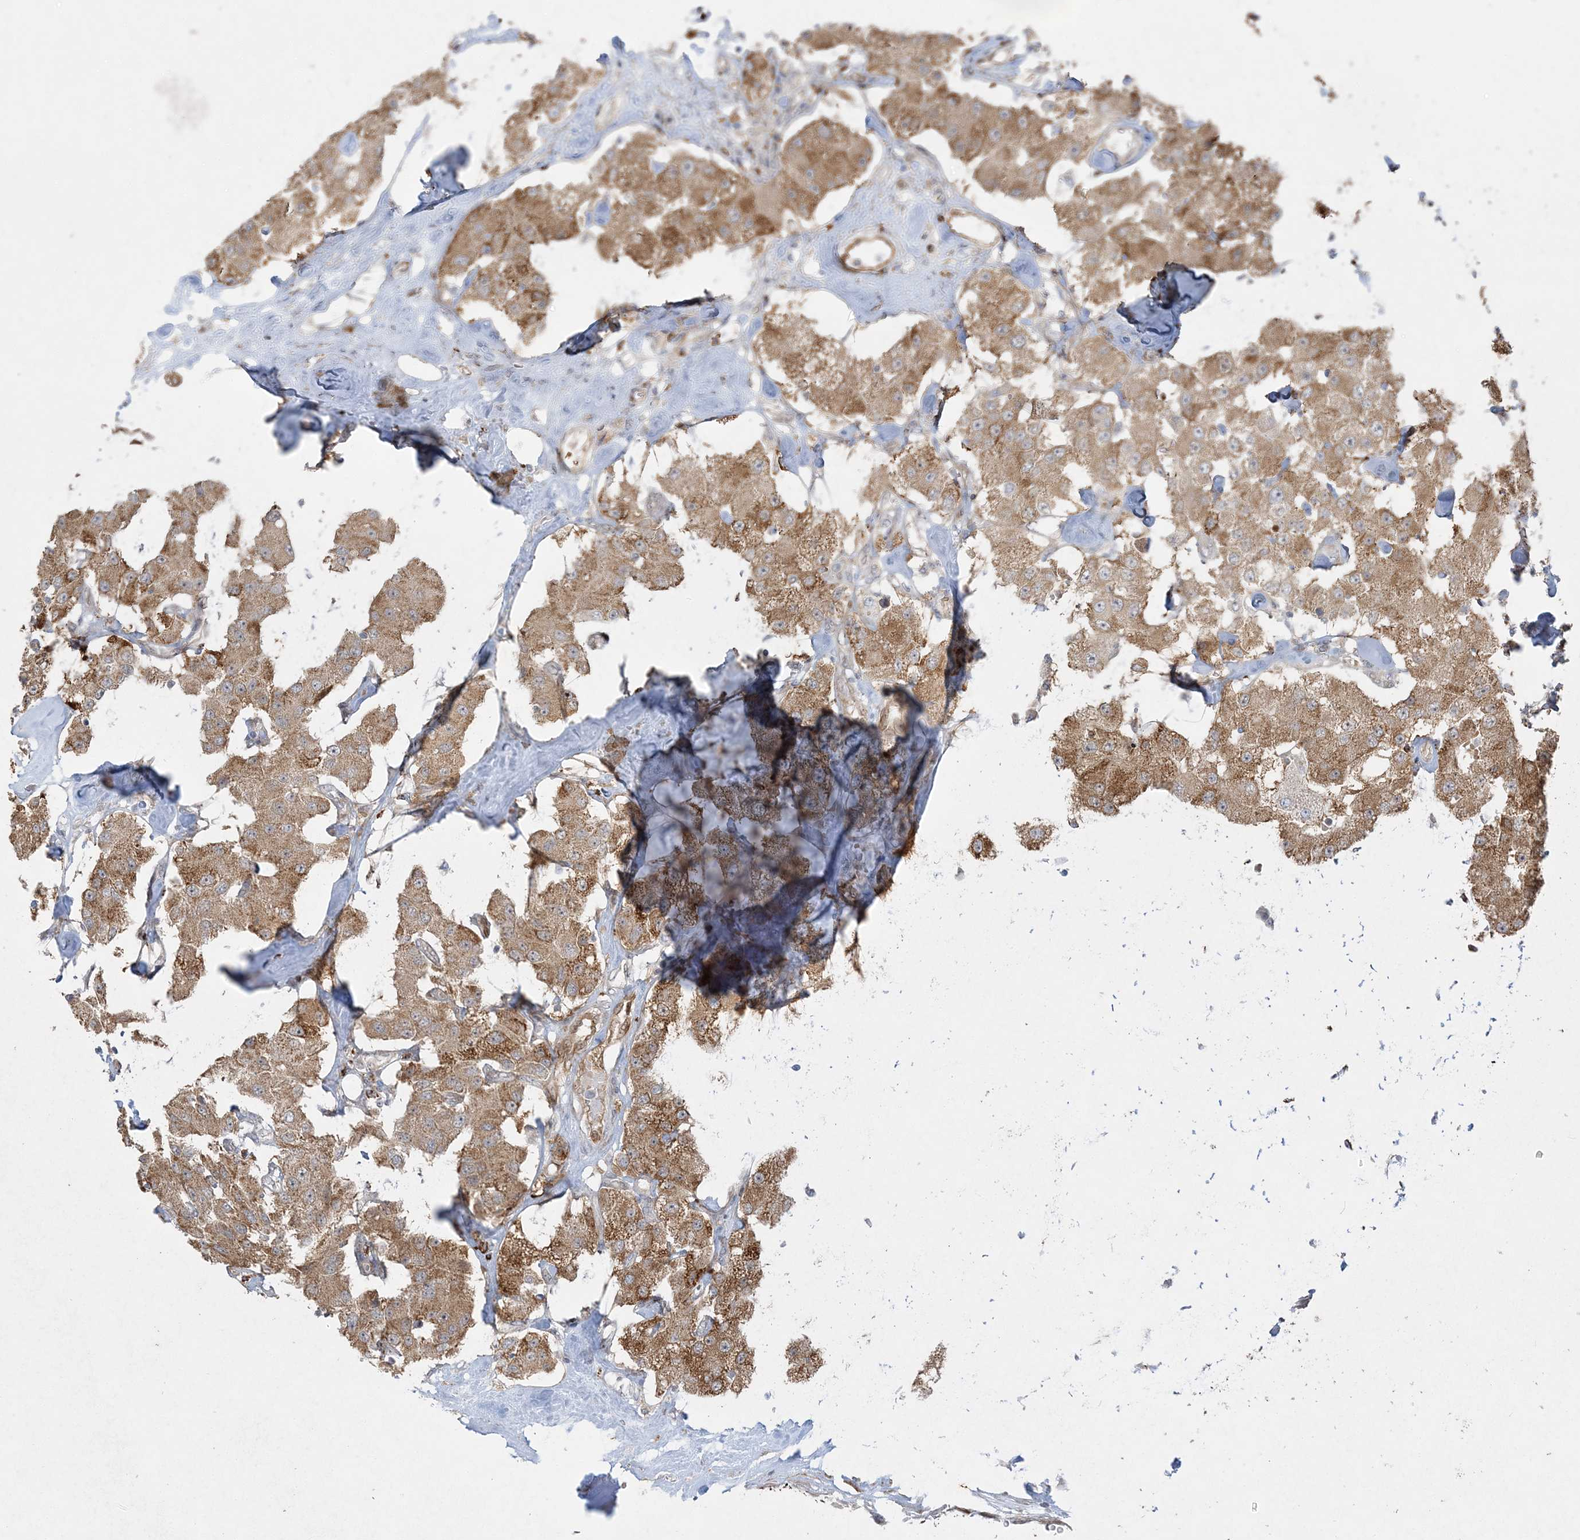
{"staining": {"intensity": "moderate", "quantity": ">75%", "location": "cytoplasmic/membranous"}, "tissue": "carcinoid", "cell_type": "Tumor cells", "image_type": "cancer", "snomed": [{"axis": "morphology", "description": "Carcinoid, malignant, NOS"}, {"axis": "topography", "description": "Pancreas"}], "caption": "Approximately >75% of tumor cells in human carcinoid show moderate cytoplasmic/membranous protein positivity as visualized by brown immunohistochemical staining.", "gene": "INPP1", "patient": {"sex": "male", "age": 41}}